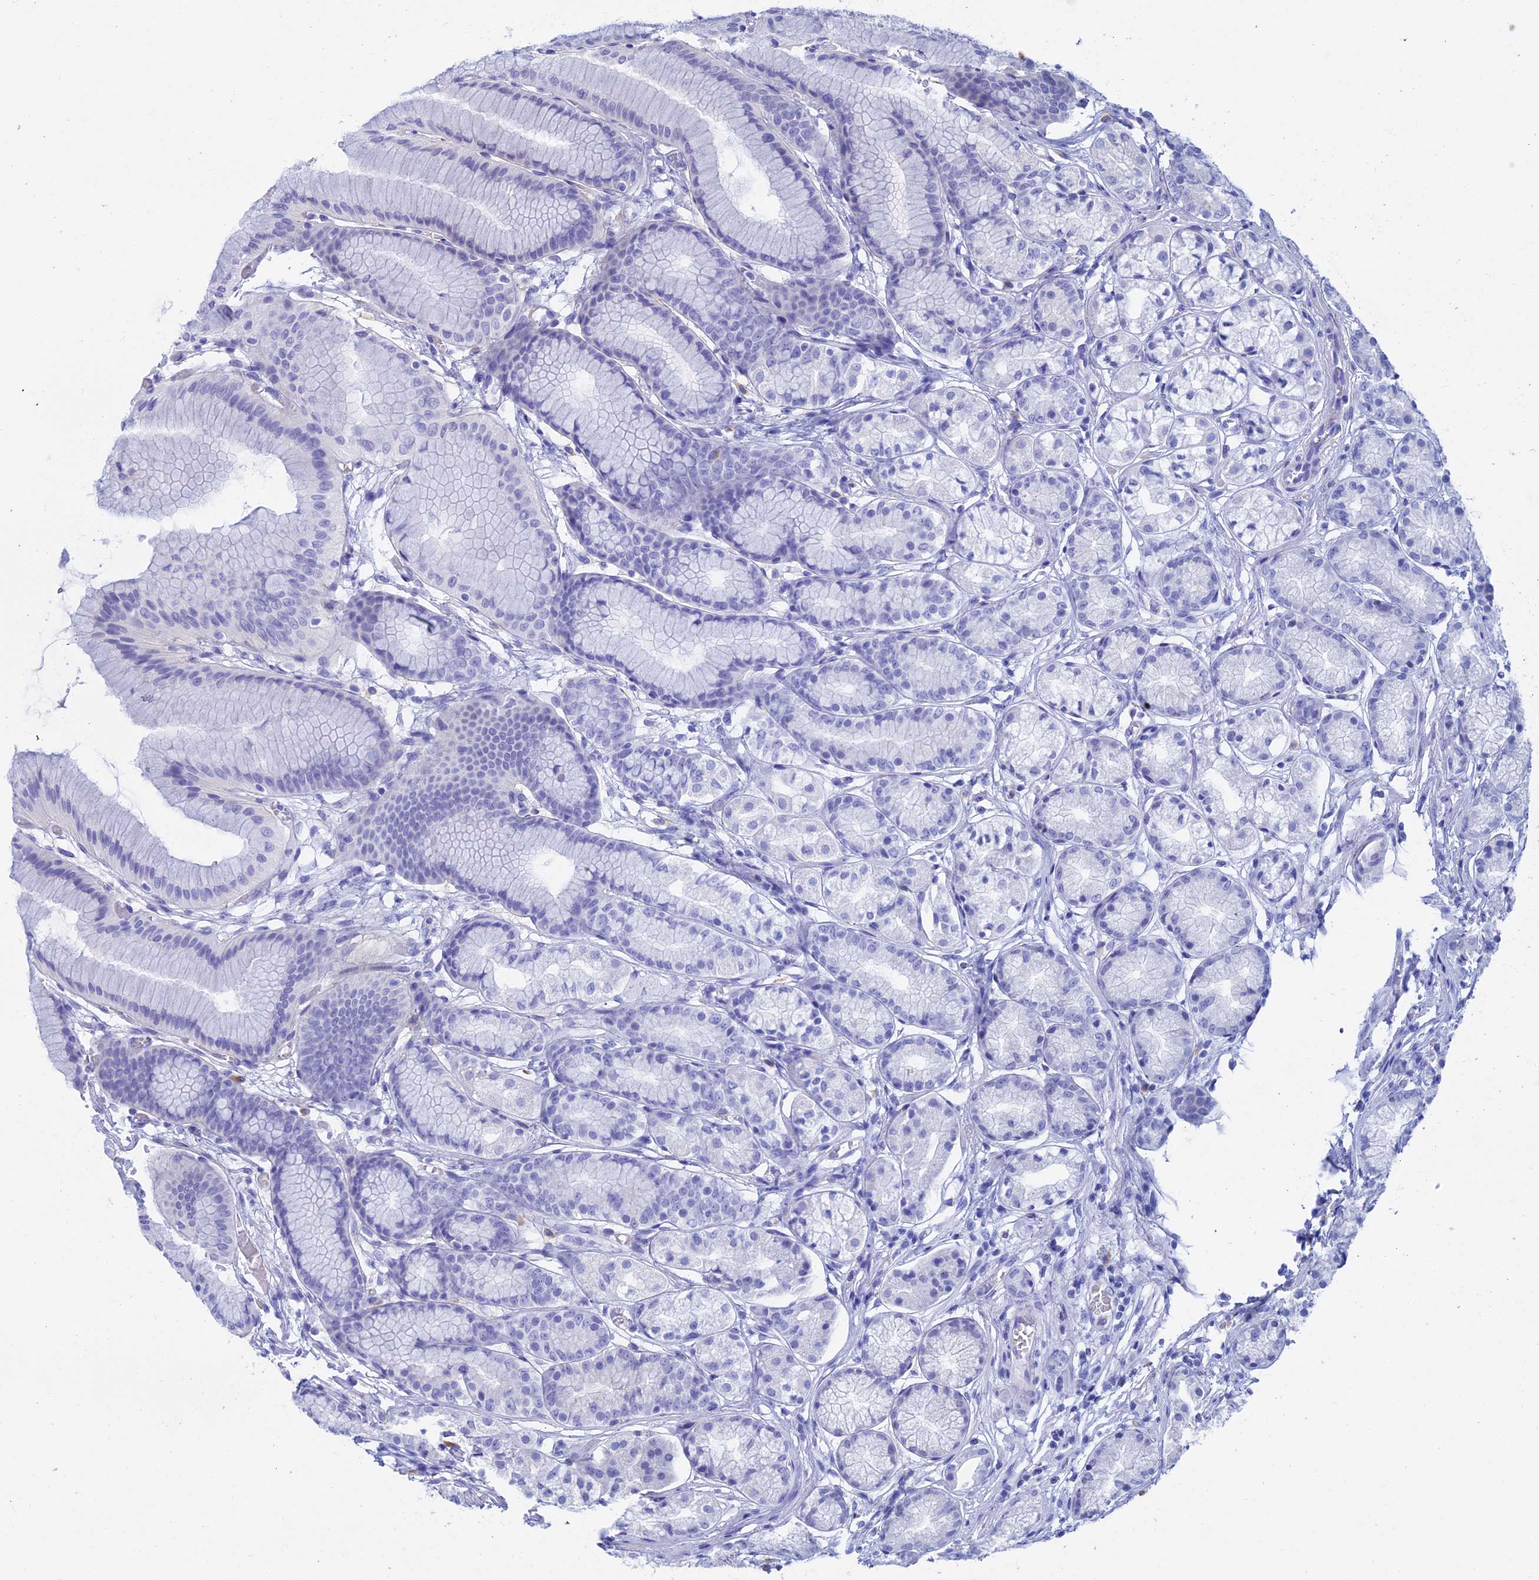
{"staining": {"intensity": "negative", "quantity": "none", "location": "none"}, "tissue": "stomach", "cell_type": "Glandular cells", "image_type": "normal", "snomed": [{"axis": "morphology", "description": "Normal tissue, NOS"}, {"axis": "morphology", "description": "Adenocarcinoma, NOS"}, {"axis": "morphology", "description": "Adenocarcinoma, High grade"}, {"axis": "topography", "description": "Stomach, upper"}, {"axis": "topography", "description": "Stomach"}], "caption": "Immunohistochemistry histopathology image of normal stomach: stomach stained with DAB (3,3'-diaminobenzidine) displays no significant protein staining in glandular cells.", "gene": "SLC2A6", "patient": {"sex": "female", "age": 65}}